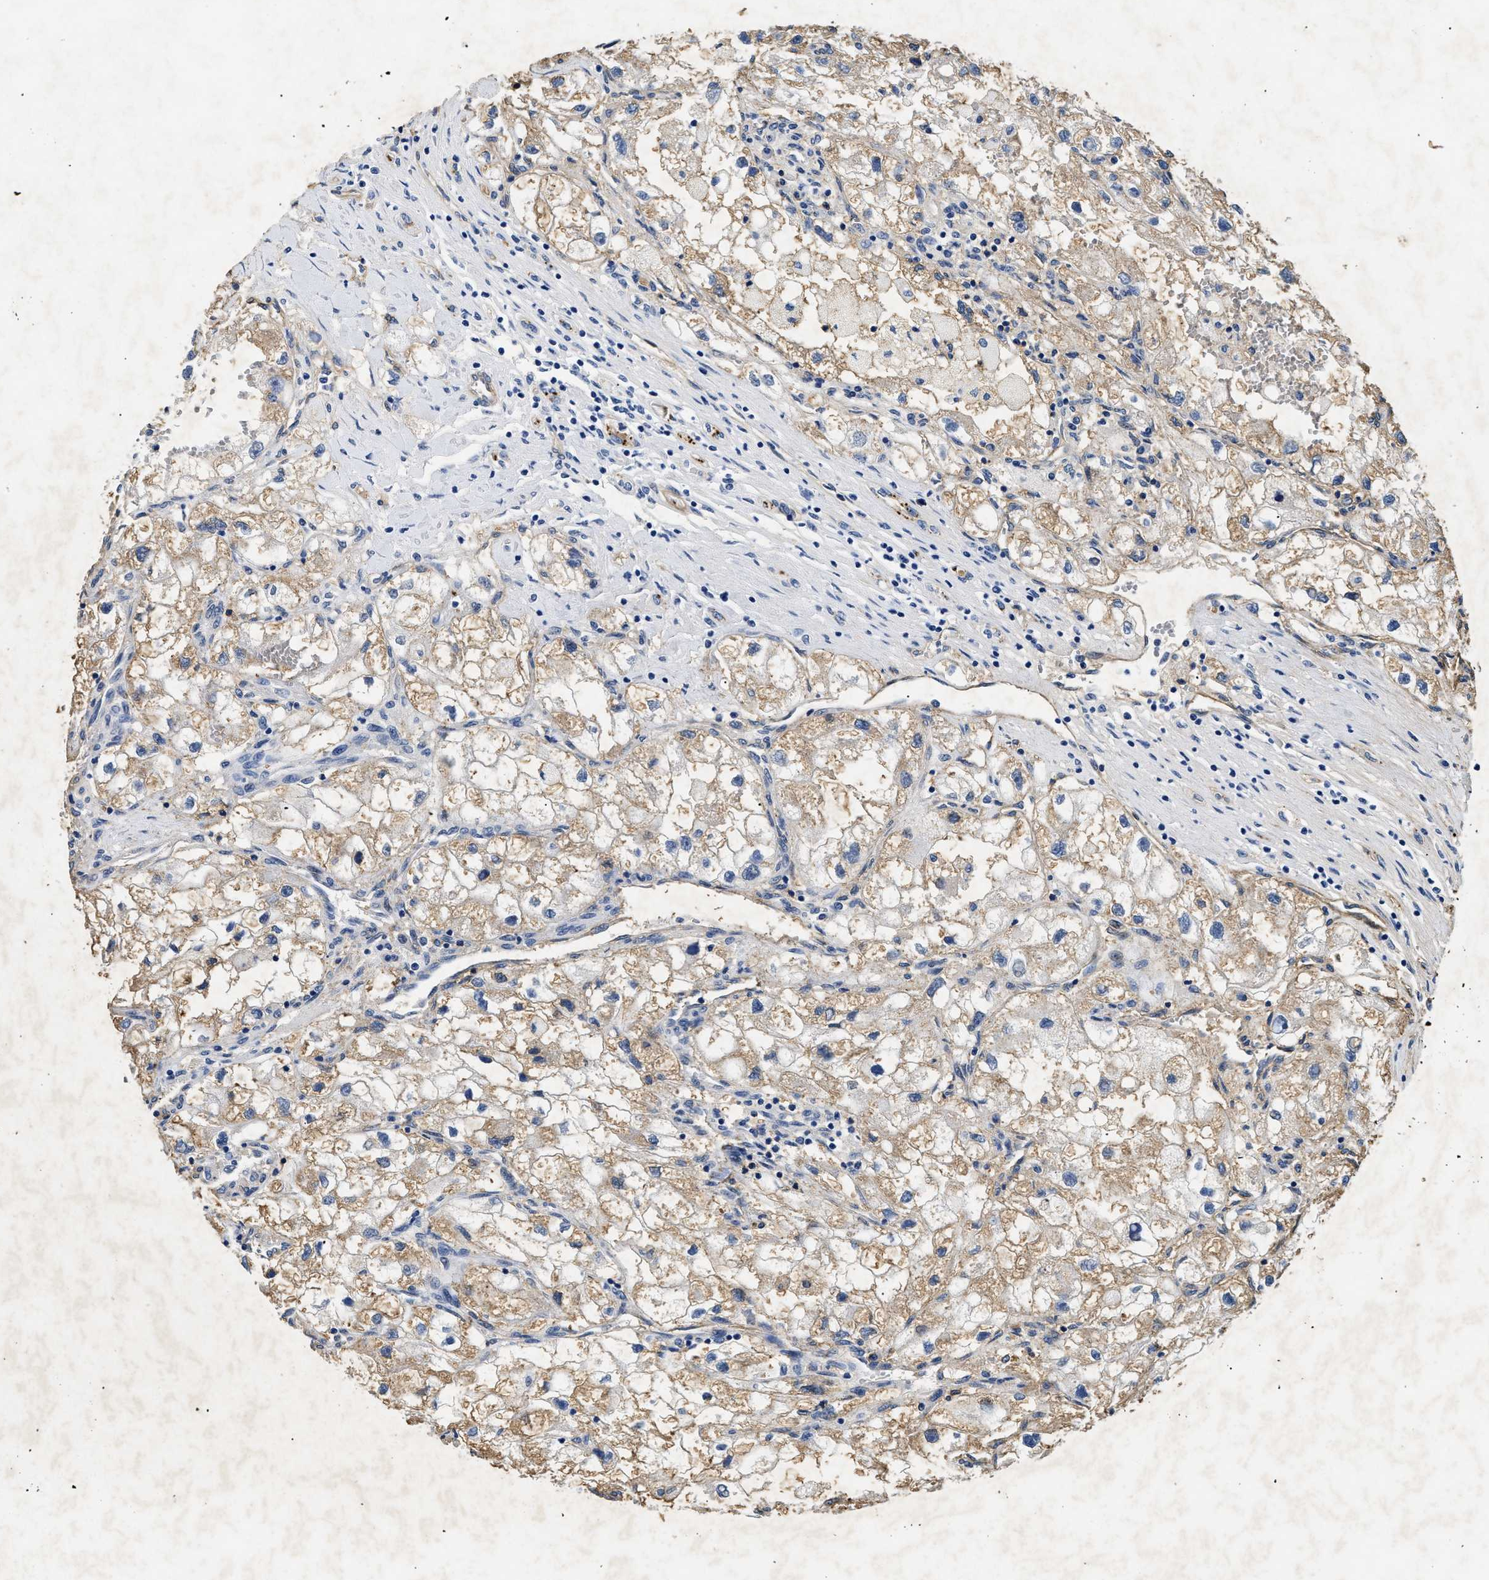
{"staining": {"intensity": "moderate", "quantity": ">75%", "location": "cytoplasmic/membranous"}, "tissue": "renal cancer", "cell_type": "Tumor cells", "image_type": "cancer", "snomed": [{"axis": "morphology", "description": "Adenocarcinoma, NOS"}, {"axis": "topography", "description": "Kidney"}], "caption": "Renal cancer (adenocarcinoma) tissue displays moderate cytoplasmic/membranous staining in approximately >75% of tumor cells", "gene": "LAMA3", "patient": {"sex": "female", "age": 70}}